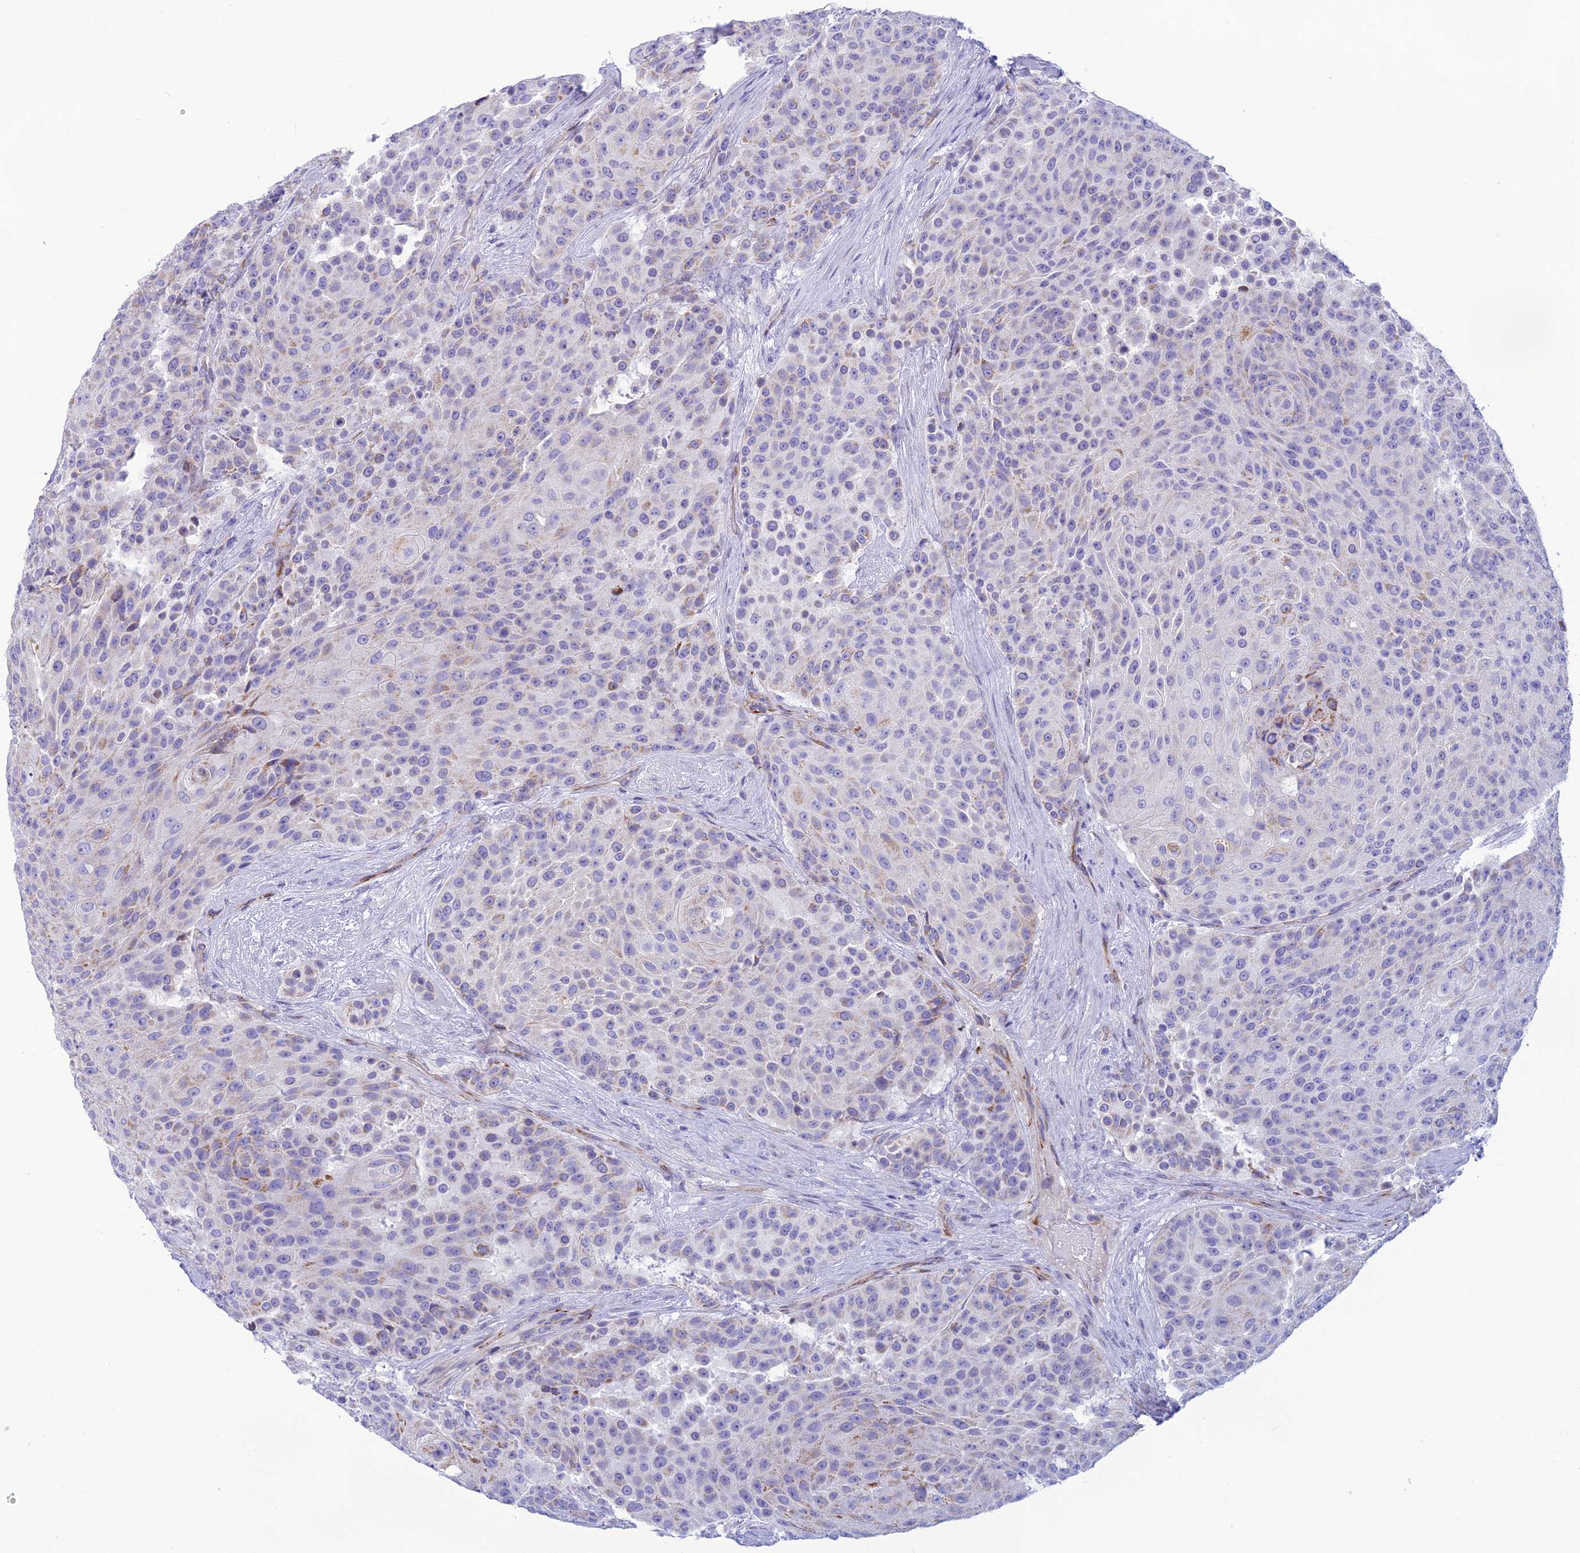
{"staining": {"intensity": "weak", "quantity": "<25%", "location": "cytoplasmic/membranous"}, "tissue": "urothelial cancer", "cell_type": "Tumor cells", "image_type": "cancer", "snomed": [{"axis": "morphology", "description": "Urothelial carcinoma, High grade"}, {"axis": "topography", "description": "Urinary bladder"}], "caption": "The IHC image has no significant staining in tumor cells of urothelial carcinoma (high-grade) tissue. (IHC, brightfield microscopy, high magnification).", "gene": "POMGNT1", "patient": {"sex": "female", "age": 63}}